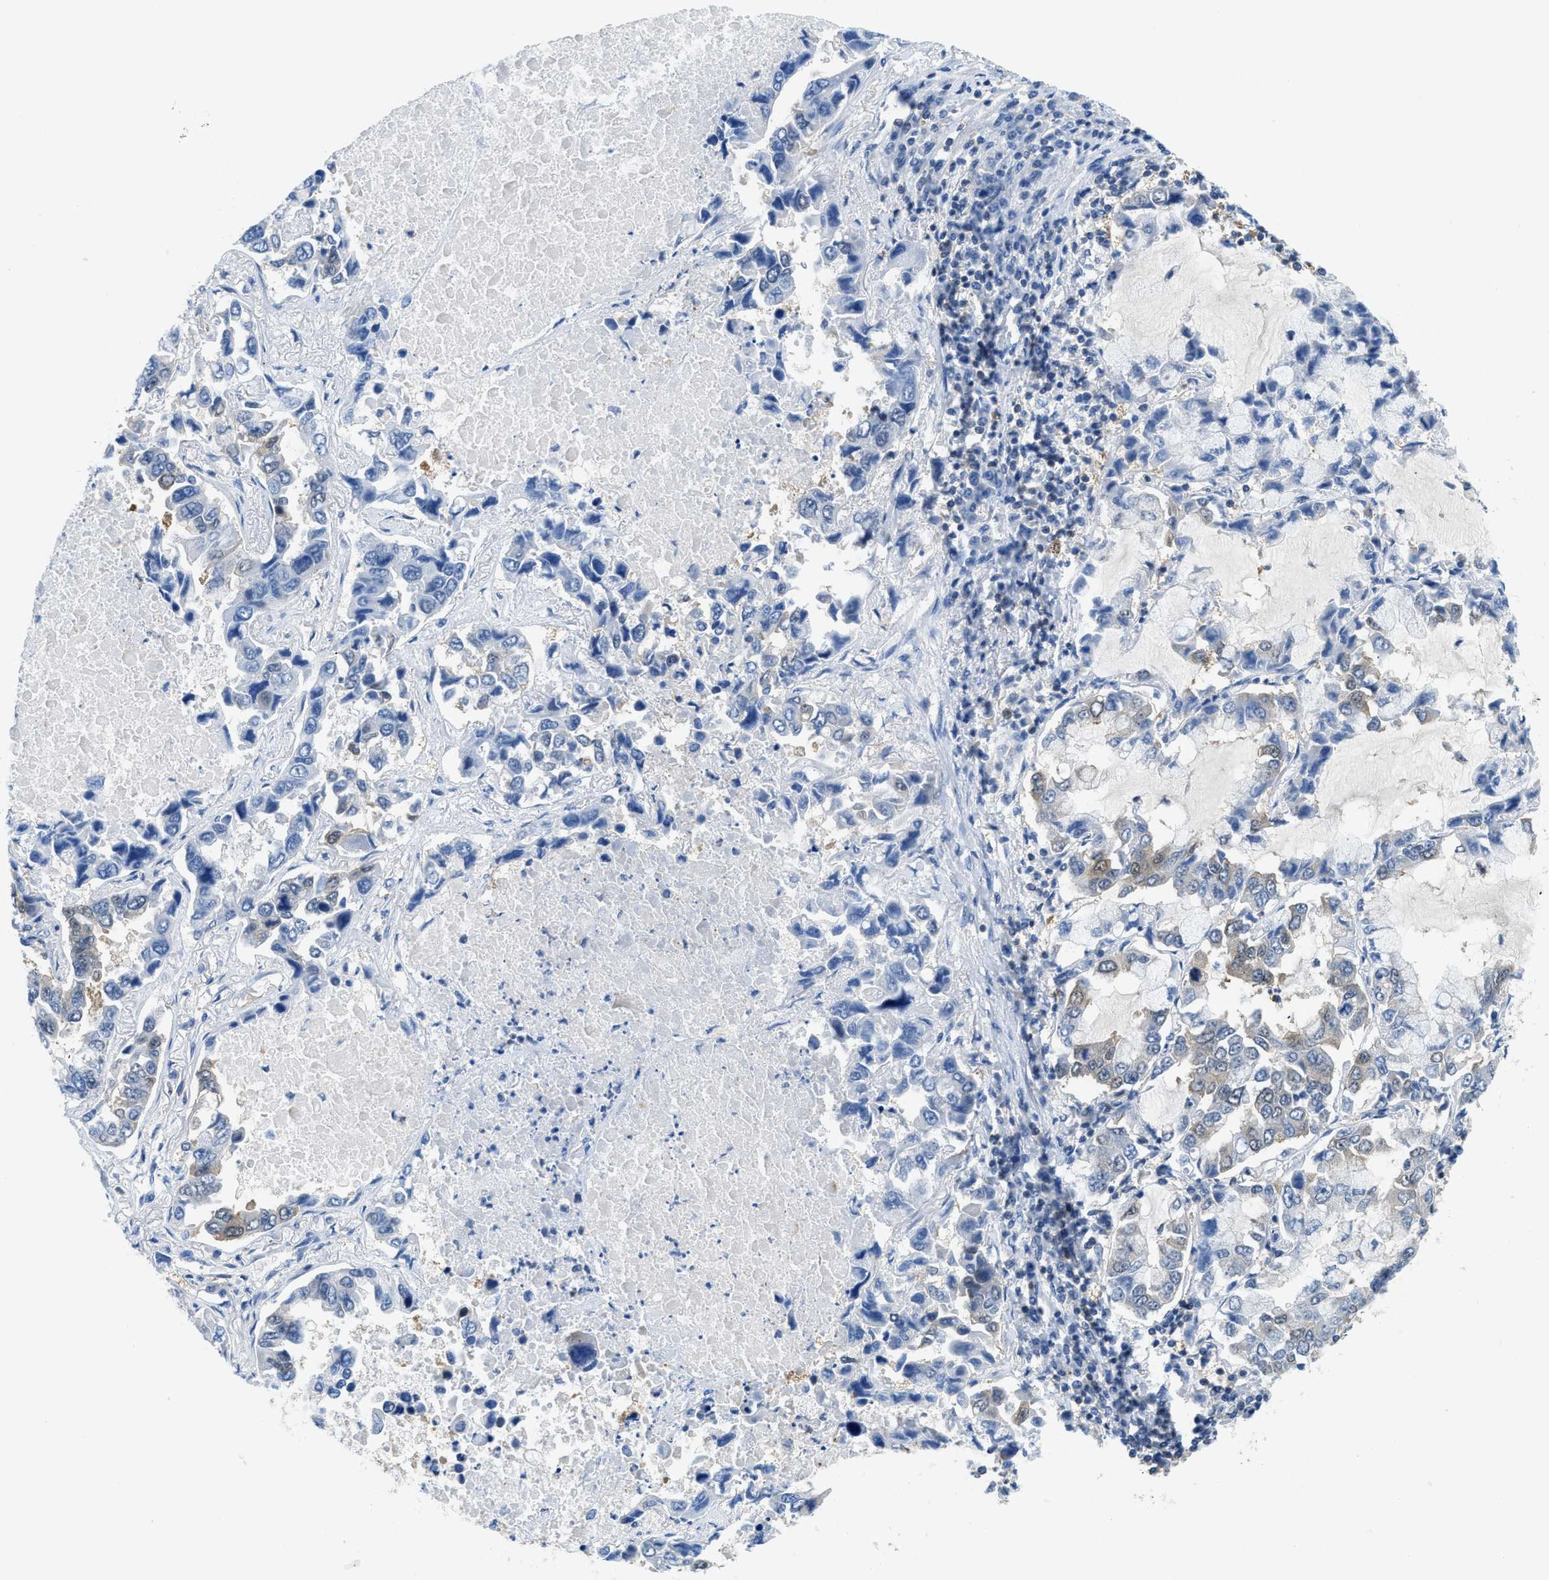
{"staining": {"intensity": "negative", "quantity": "none", "location": "none"}, "tissue": "lung cancer", "cell_type": "Tumor cells", "image_type": "cancer", "snomed": [{"axis": "morphology", "description": "Adenocarcinoma, NOS"}, {"axis": "topography", "description": "Lung"}], "caption": "High power microscopy photomicrograph of an immunohistochemistry photomicrograph of adenocarcinoma (lung), revealing no significant positivity in tumor cells.", "gene": "FAM151A", "patient": {"sex": "male", "age": 64}}